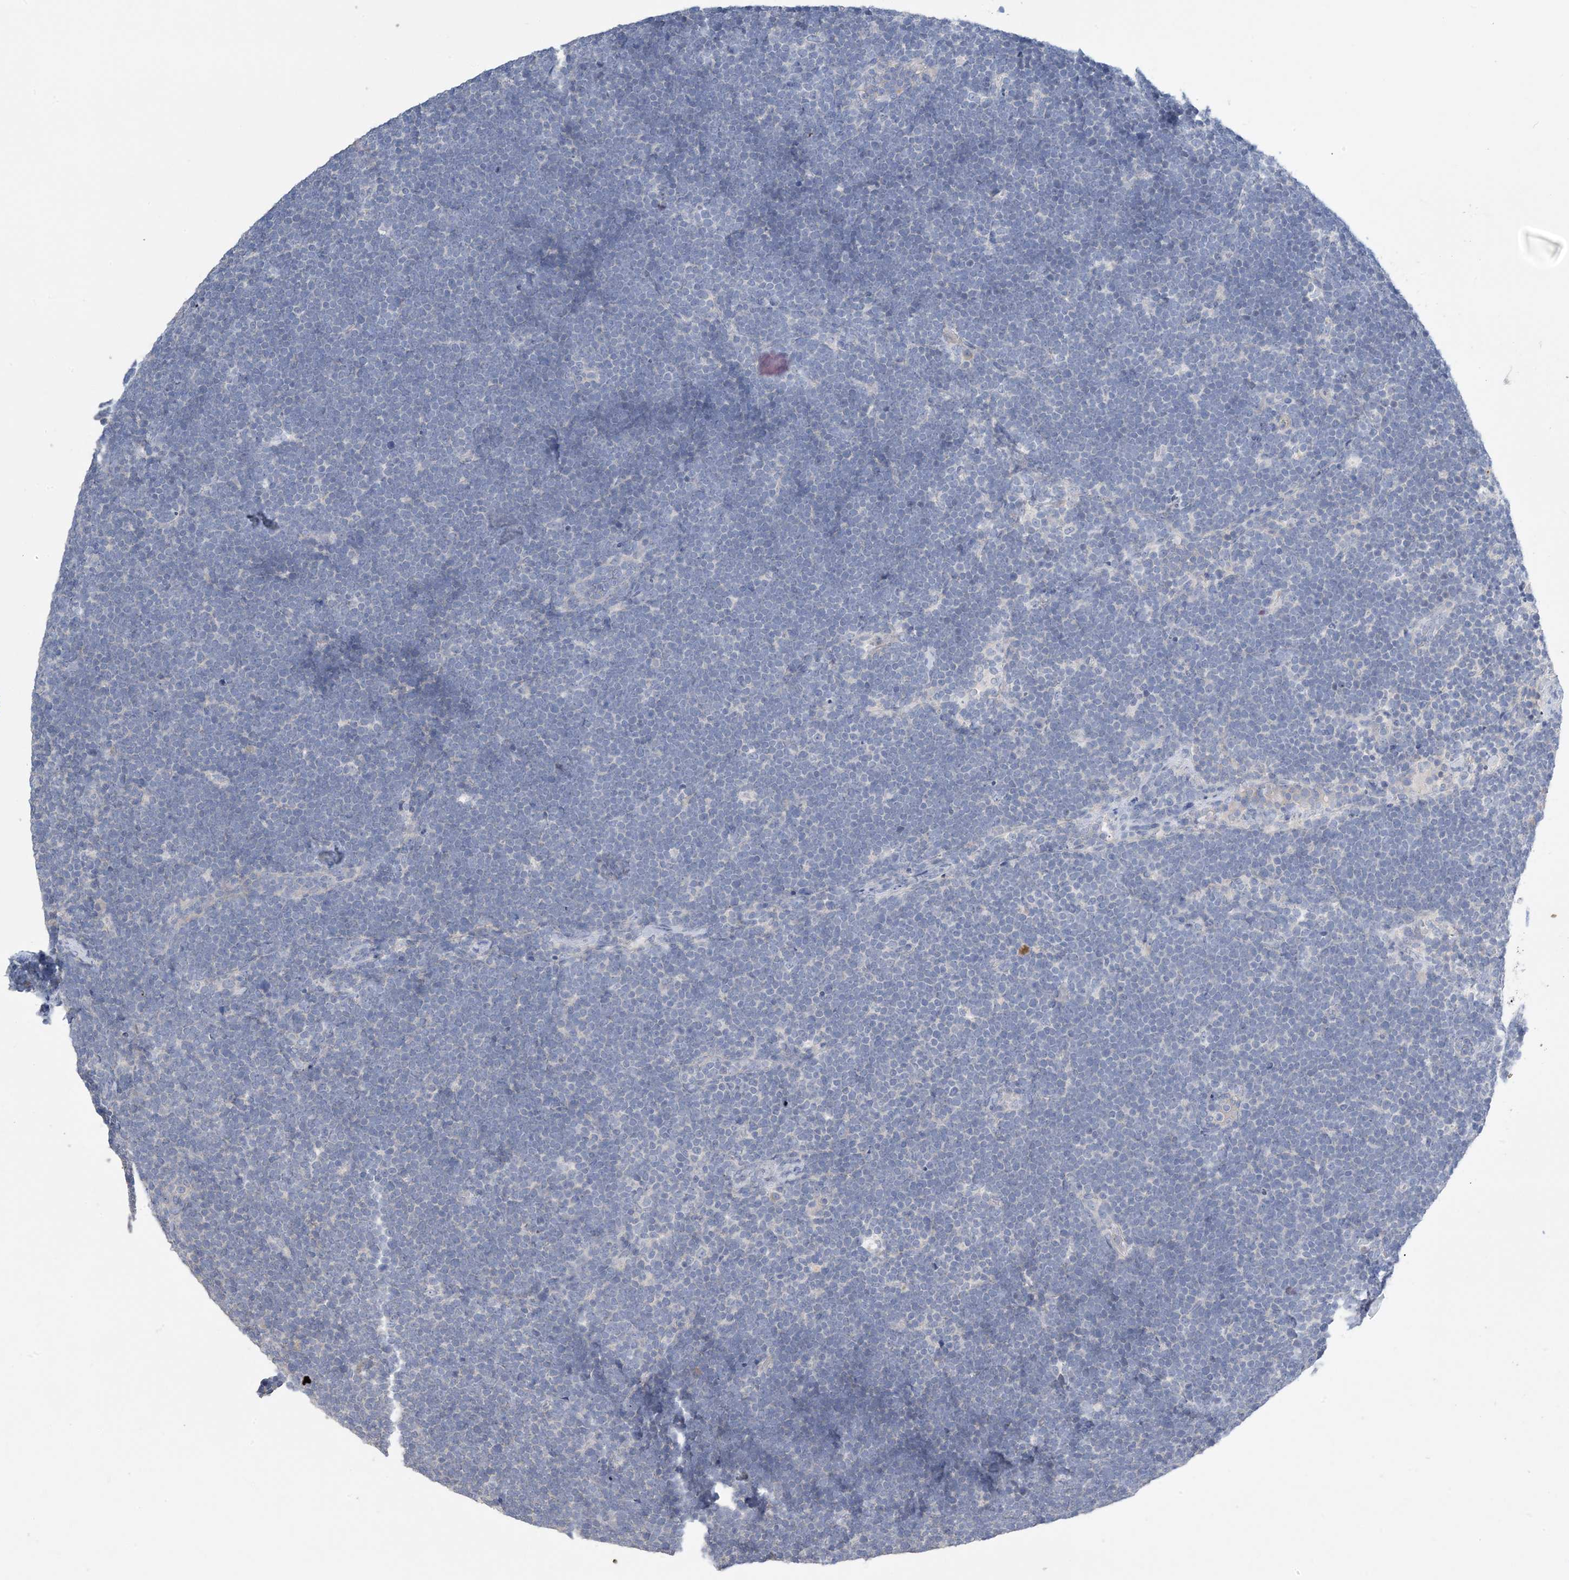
{"staining": {"intensity": "negative", "quantity": "none", "location": "none"}, "tissue": "lymphoma", "cell_type": "Tumor cells", "image_type": "cancer", "snomed": [{"axis": "morphology", "description": "Malignant lymphoma, non-Hodgkin's type, High grade"}, {"axis": "topography", "description": "Lymph node"}], "caption": "Immunohistochemical staining of lymphoma shows no significant staining in tumor cells.", "gene": "KPRP", "patient": {"sex": "male", "age": 13}}